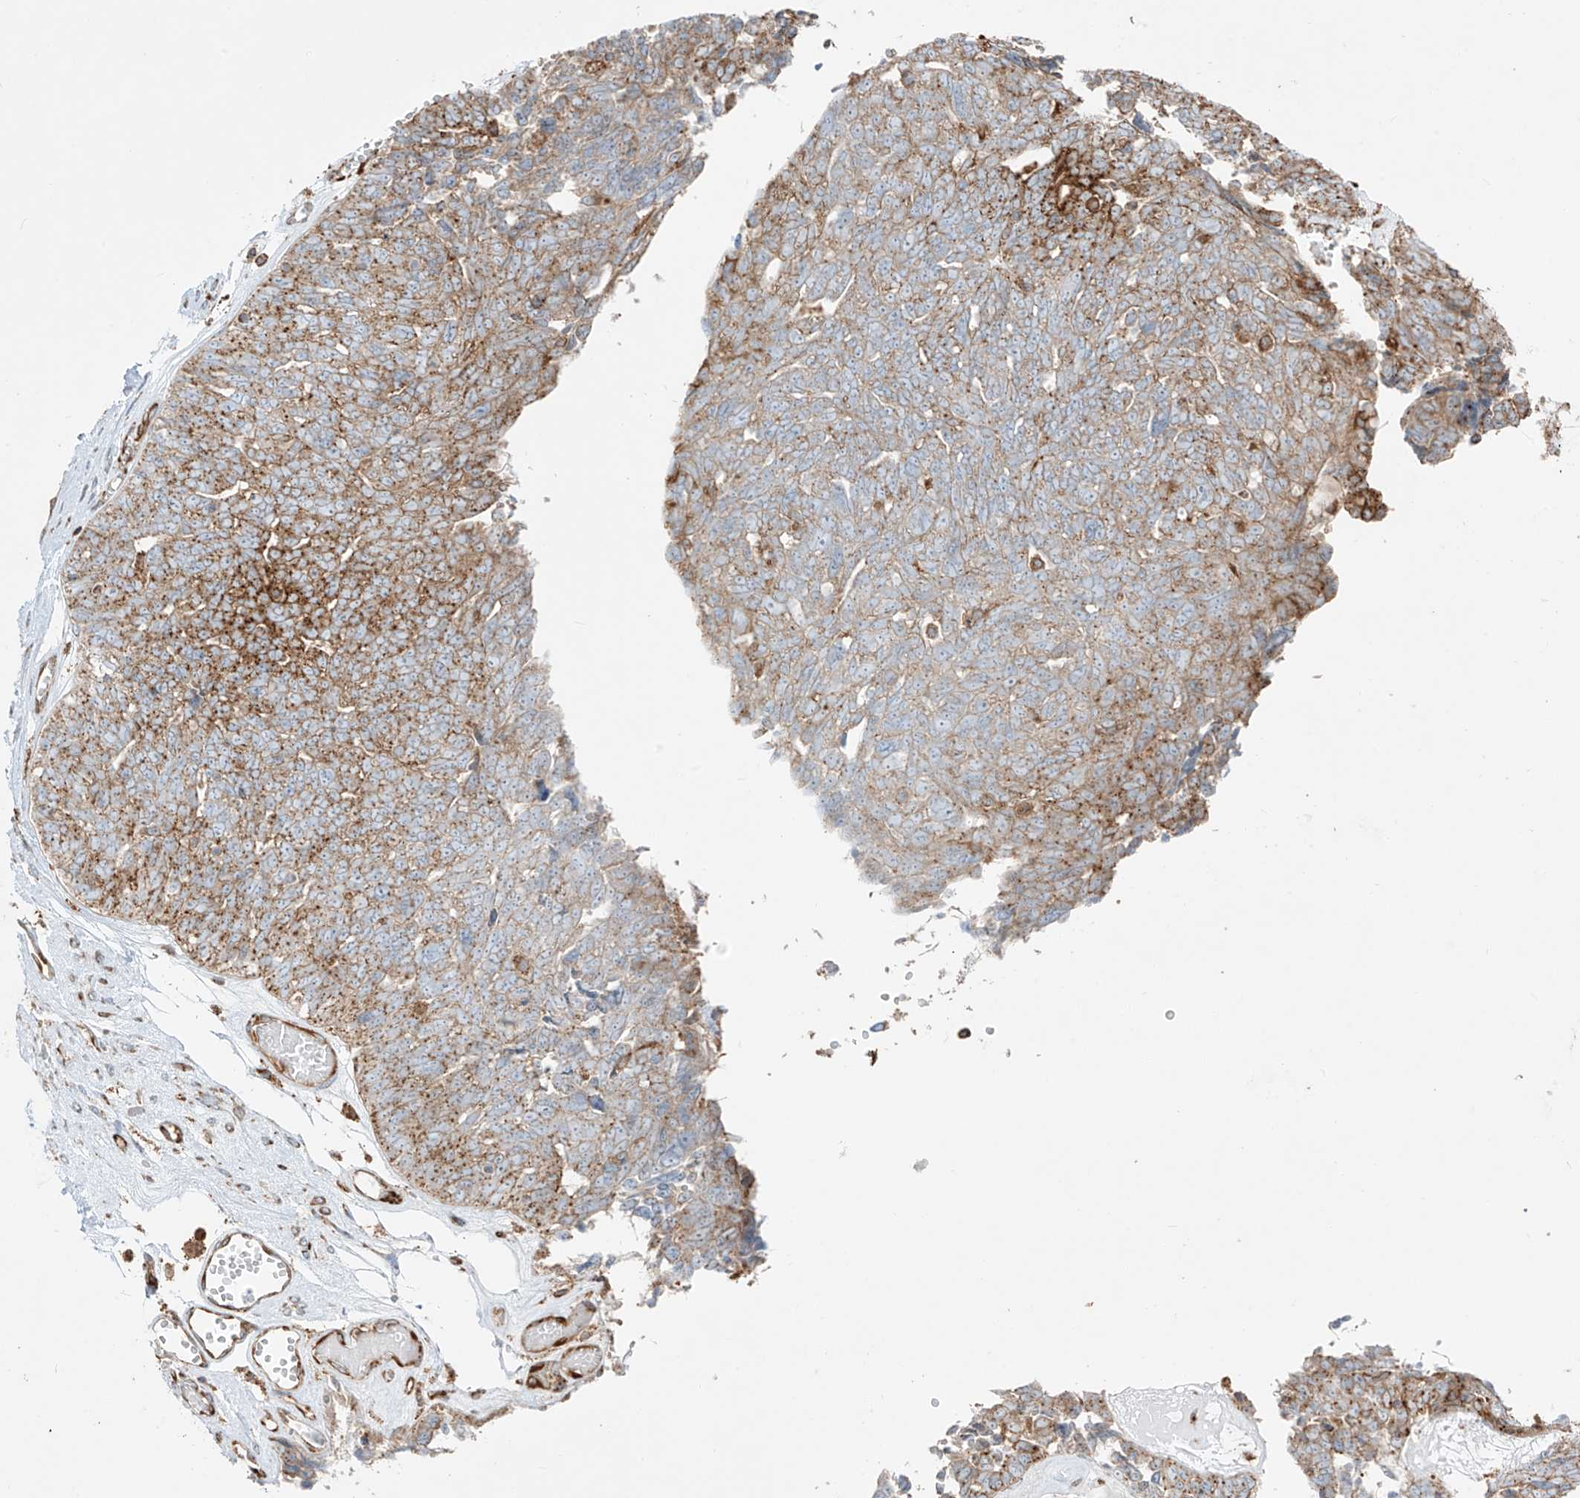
{"staining": {"intensity": "moderate", "quantity": ">75%", "location": "cytoplasmic/membranous"}, "tissue": "ovarian cancer", "cell_type": "Tumor cells", "image_type": "cancer", "snomed": [{"axis": "morphology", "description": "Cystadenocarcinoma, serous, NOS"}, {"axis": "topography", "description": "Ovary"}], "caption": "Ovarian serous cystadenocarcinoma tissue shows moderate cytoplasmic/membranous expression in about >75% of tumor cells", "gene": "MX1", "patient": {"sex": "female", "age": 79}}